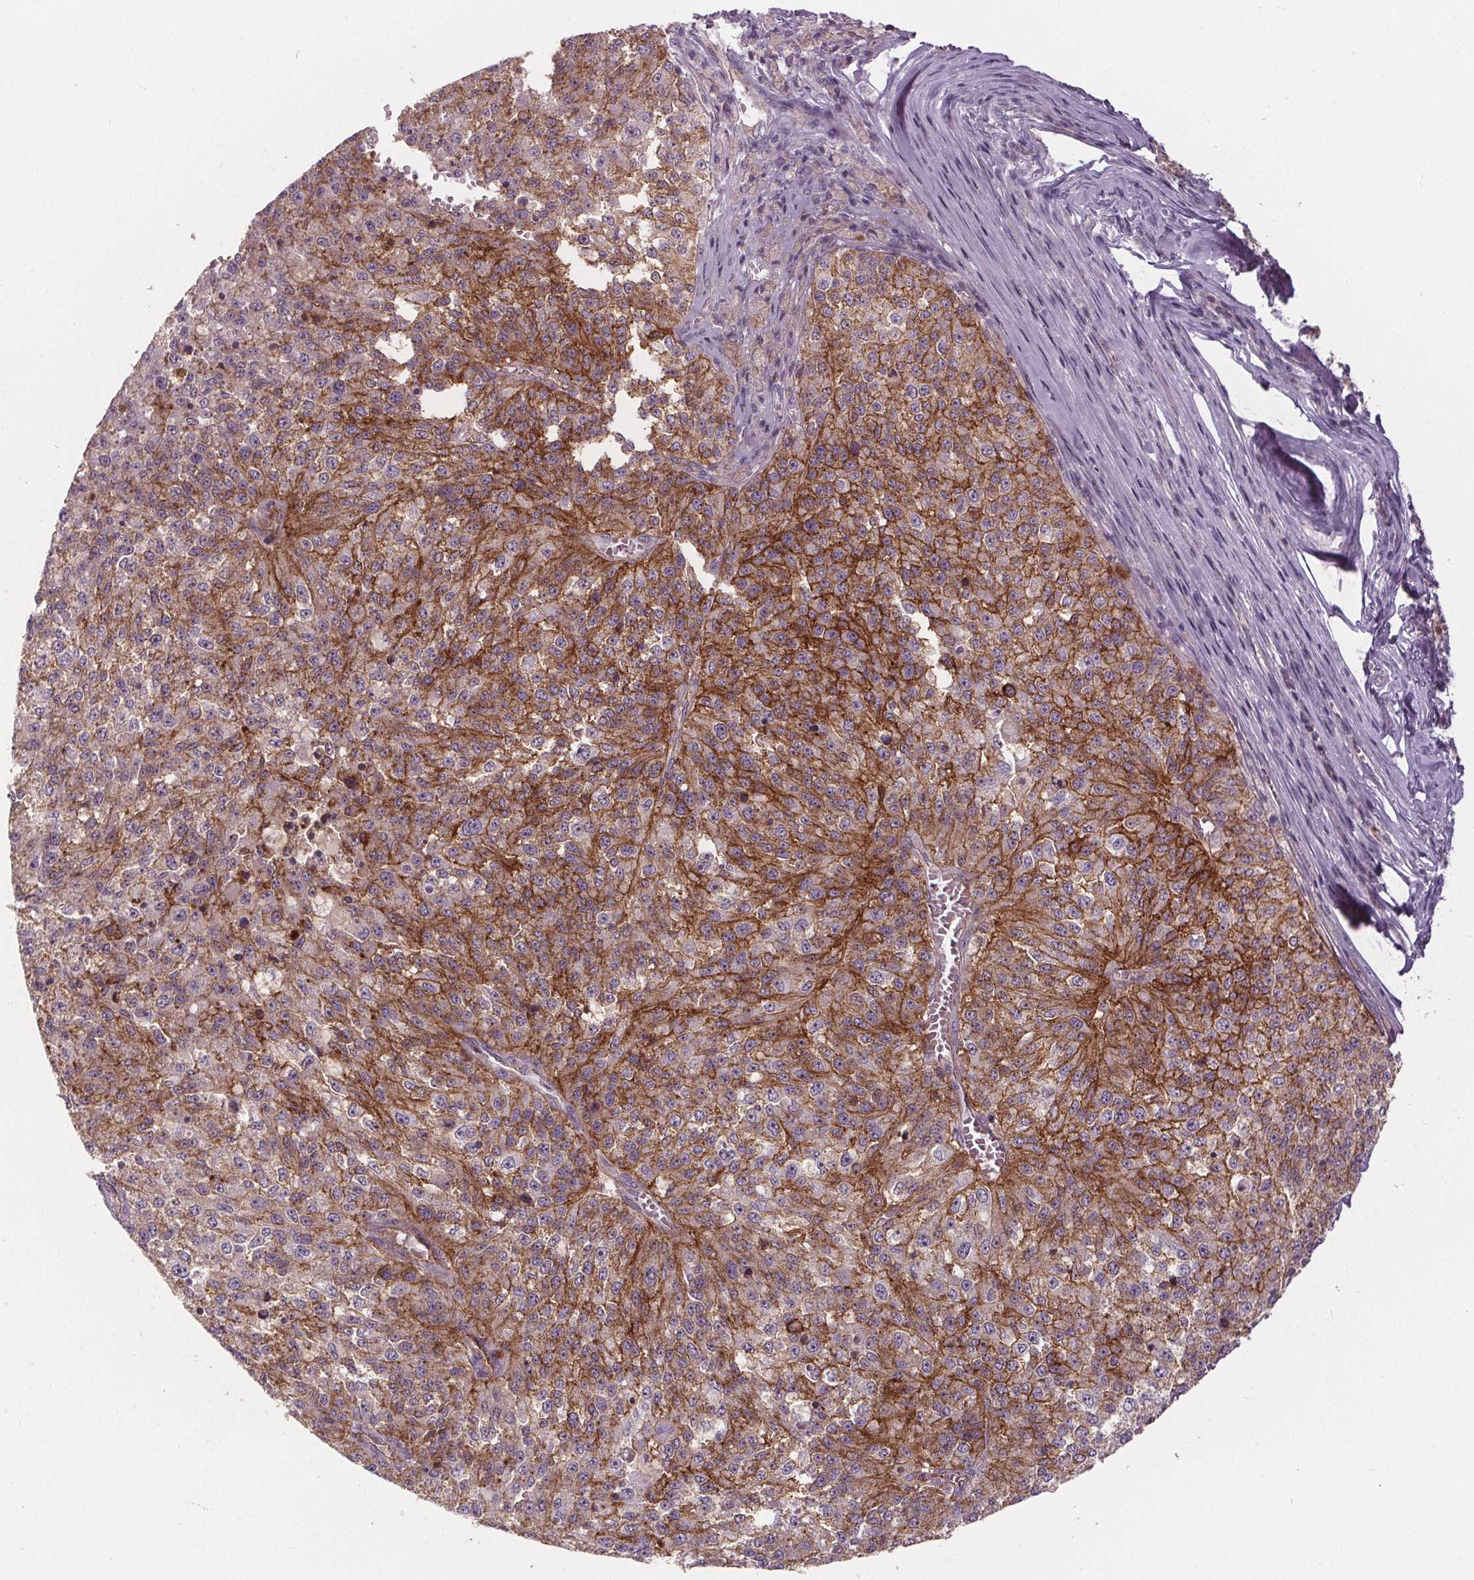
{"staining": {"intensity": "strong", "quantity": "25%-75%", "location": "cytoplasmic/membranous"}, "tissue": "melanoma", "cell_type": "Tumor cells", "image_type": "cancer", "snomed": [{"axis": "morphology", "description": "Malignant melanoma, Metastatic site"}, {"axis": "topography", "description": "Lymph node"}], "caption": "A brown stain highlights strong cytoplasmic/membranous staining of a protein in human malignant melanoma (metastatic site) tumor cells.", "gene": "ATP1A1", "patient": {"sex": "female", "age": 64}}